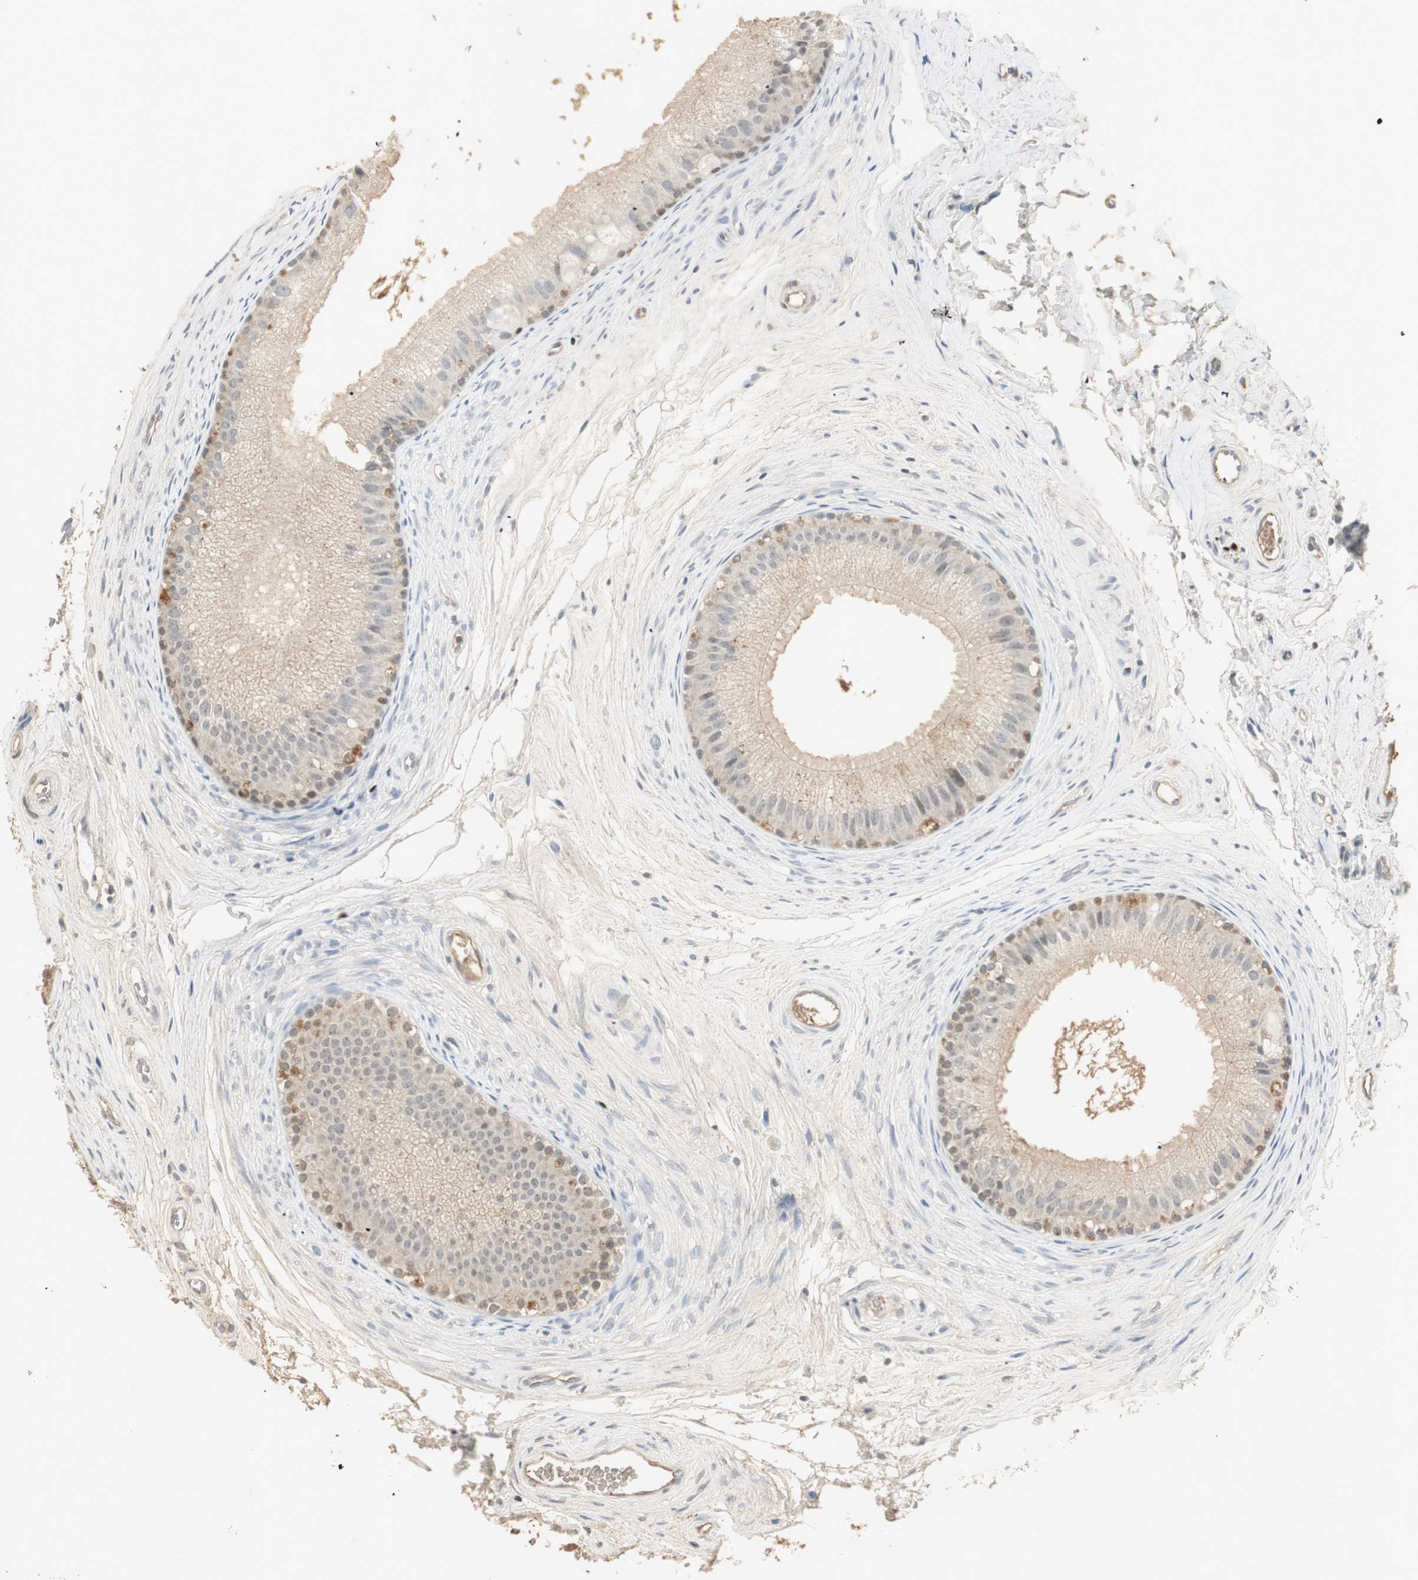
{"staining": {"intensity": "weak", "quantity": ">75%", "location": "cytoplasmic/membranous,nuclear"}, "tissue": "epididymis", "cell_type": "Glandular cells", "image_type": "normal", "snomed": [{"axis": "morphology", "description": "Normal tissue, NOS"}, {"axis": "topography", "description": "Epididymis"}], "caption": "Weak cytoplasmic/membranous,nuclear positivity is appreciated in about >75% of glandular cells in benign epididymis. (IHC, brightfield microscopy, high magnification).", "gene": "RUNX2", "patient": {"sex": "male", "age": 56}}